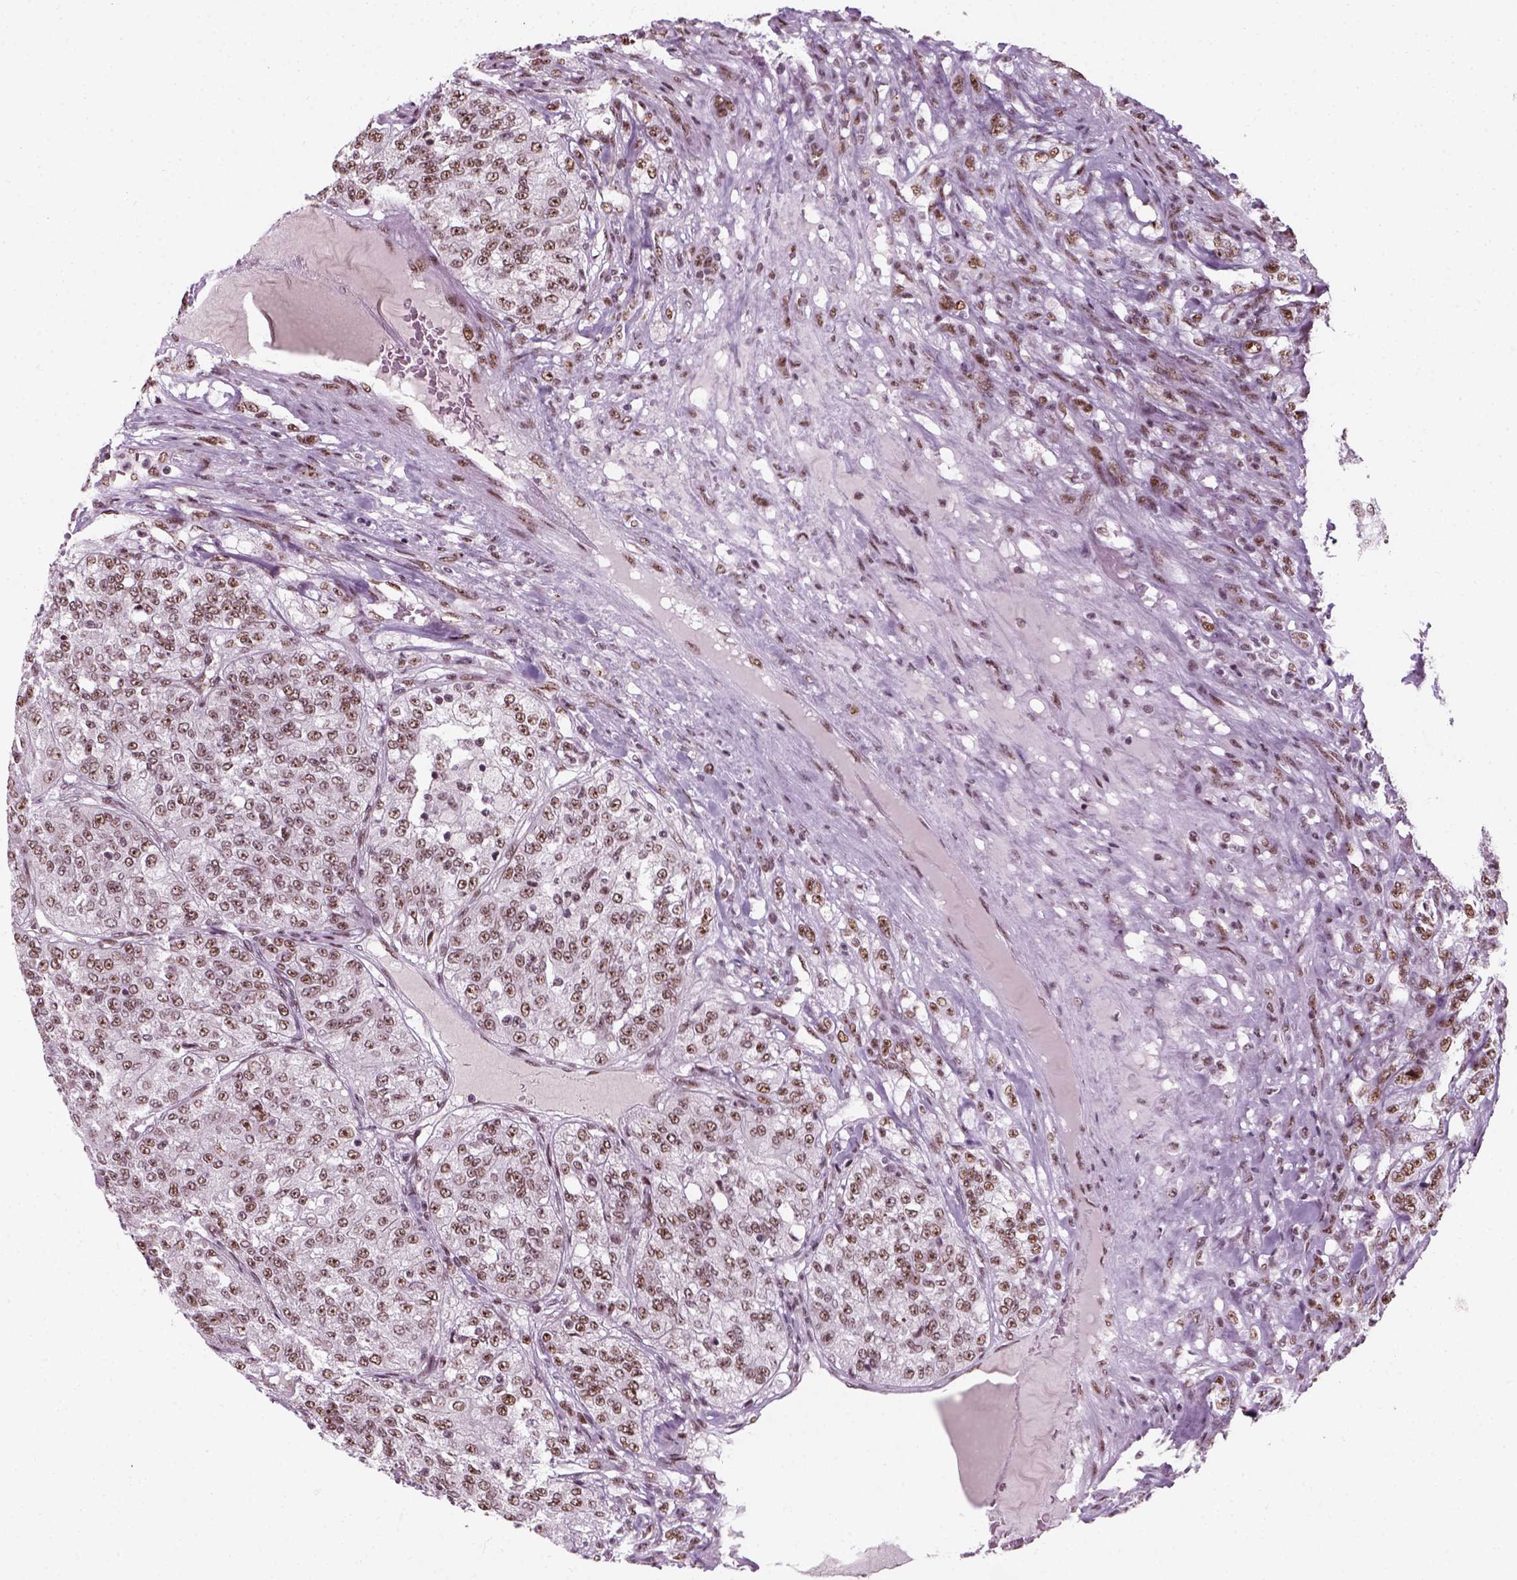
{"staining": {"intensity": "moderate", "quantity": ">75%", "location": "nuclear"}, "tissue": "renal cancer", "cell_type": "Tumor cells", "image_type": "cancer", "snomed": [{"axis": "morphology", "description": "Adenocarcinoma, NOS"}, {"axis": "topography", "description": "Kidney"}], "caption": "Adenocarcinoma (renal) stained with a brown dye displays moderate nuclear positive positivity in about >75% of tumor cells.", "gene": "GTF2F1", "patient": {"sex": "female", "age": 63}}